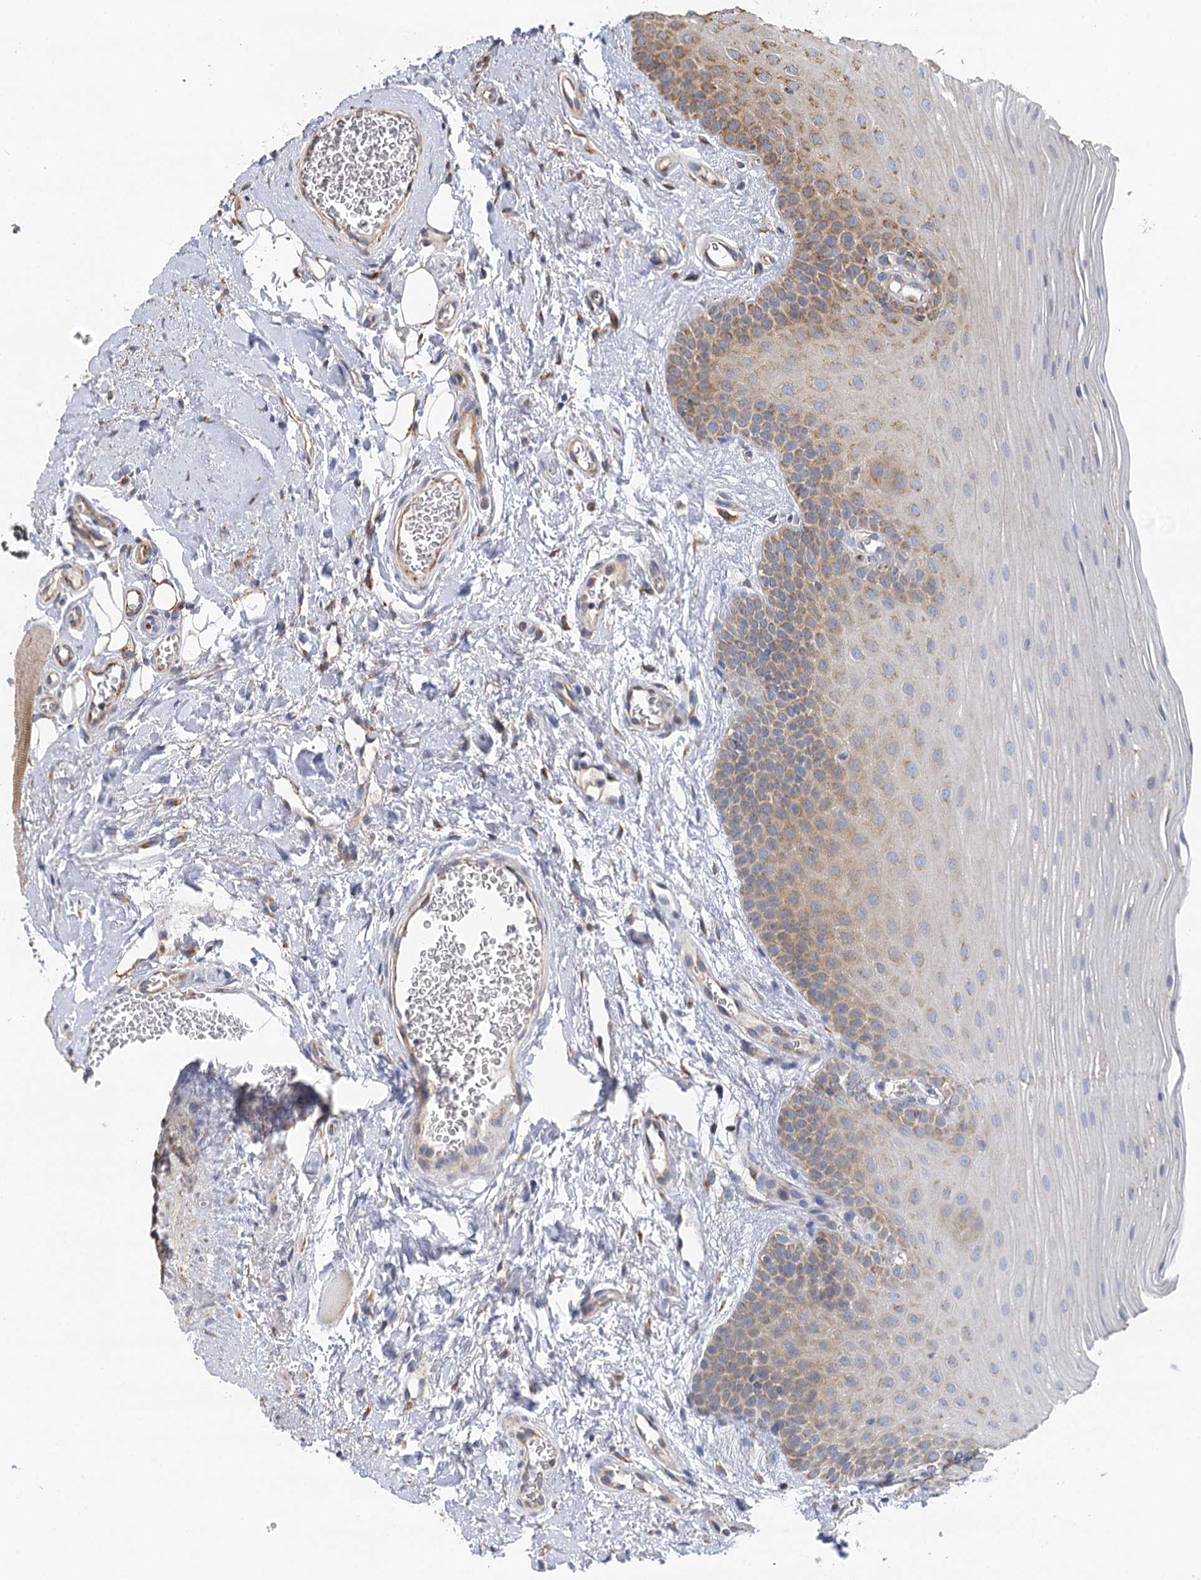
{"staining": {"intensity": "moderate", "quantity": "<25%", "location": "cytoplasmic/membranous"}, "tissue": "oral mucosa", "cell_type": "Squamous epithelial cells", "image_type": "normal", "snomed": [{"axis": "morphology", "description": "Normal tissue, NOS"}, {"axis": "topography", "description": "Oral tissue"}], "caption": "About <25% of squamous epithelial cells in unremarkable human oral mucosa exhibit moderate cytoplasmic/membranous protein positivity as visualized by brown immunohistochemical staining.", "gene": "IL11RA", "patient": {"sex": "male", "age": 68}}